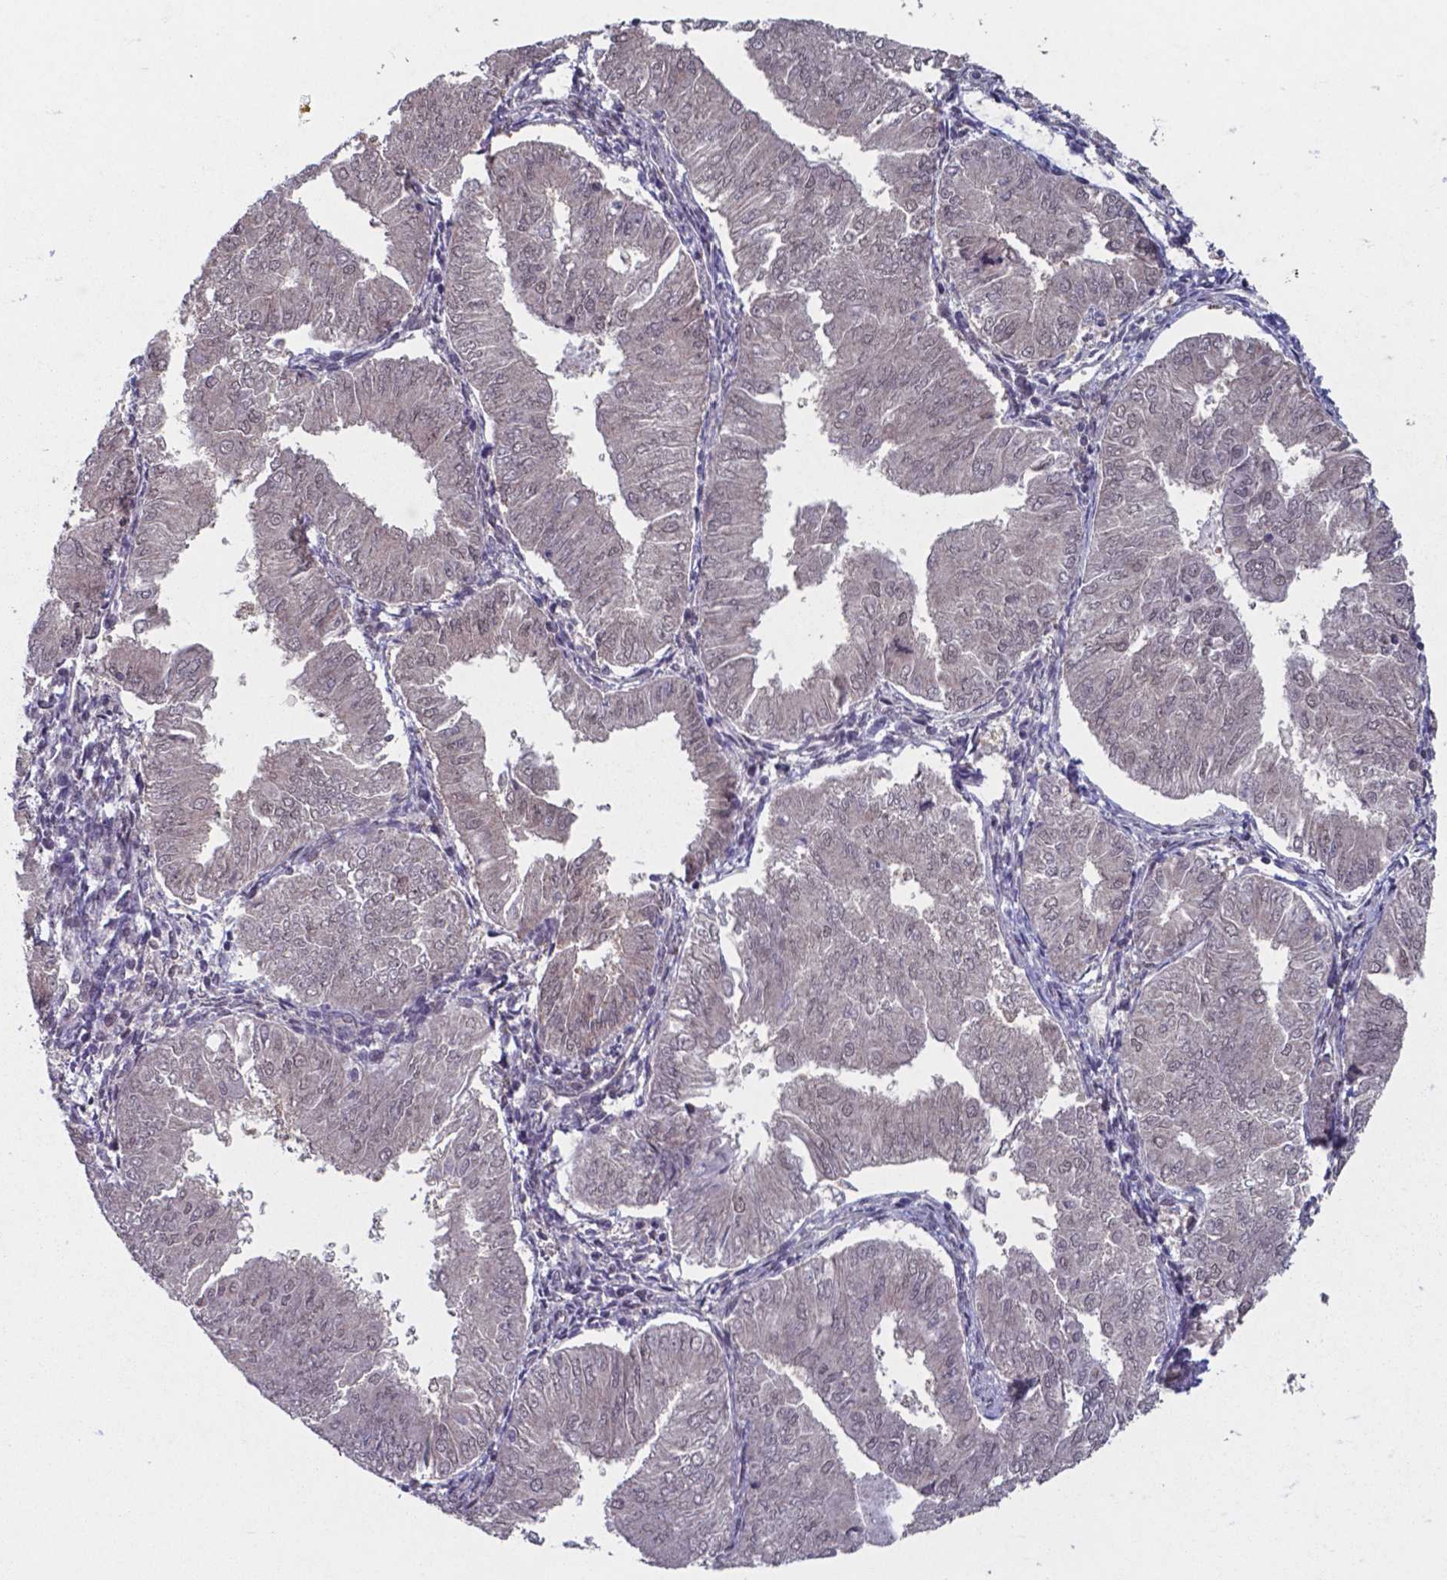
{"staining": {"intensity": "moderate", "quantity": "25%-75%", "location": "nuclear"}, "tissue": "endometrial cancer", "cell_type": "Tumor cells", "image_type": "cancer", "snomed": [{"axis": "morphology", "description": "Adenocarcinoma, NOS"}, {"axis": "topography", "description": "Endometrium"}], "caption": "Protein staining shows moderate nuclear expression in approximately 25%-75% of tumor cells in endometrial cancer (adenocarcinoma). The protein of interest is shown in brown color, while the nuclei are stained blue.", "gene": "UBA1", "patient": {"sex": "female", "age": 53}}